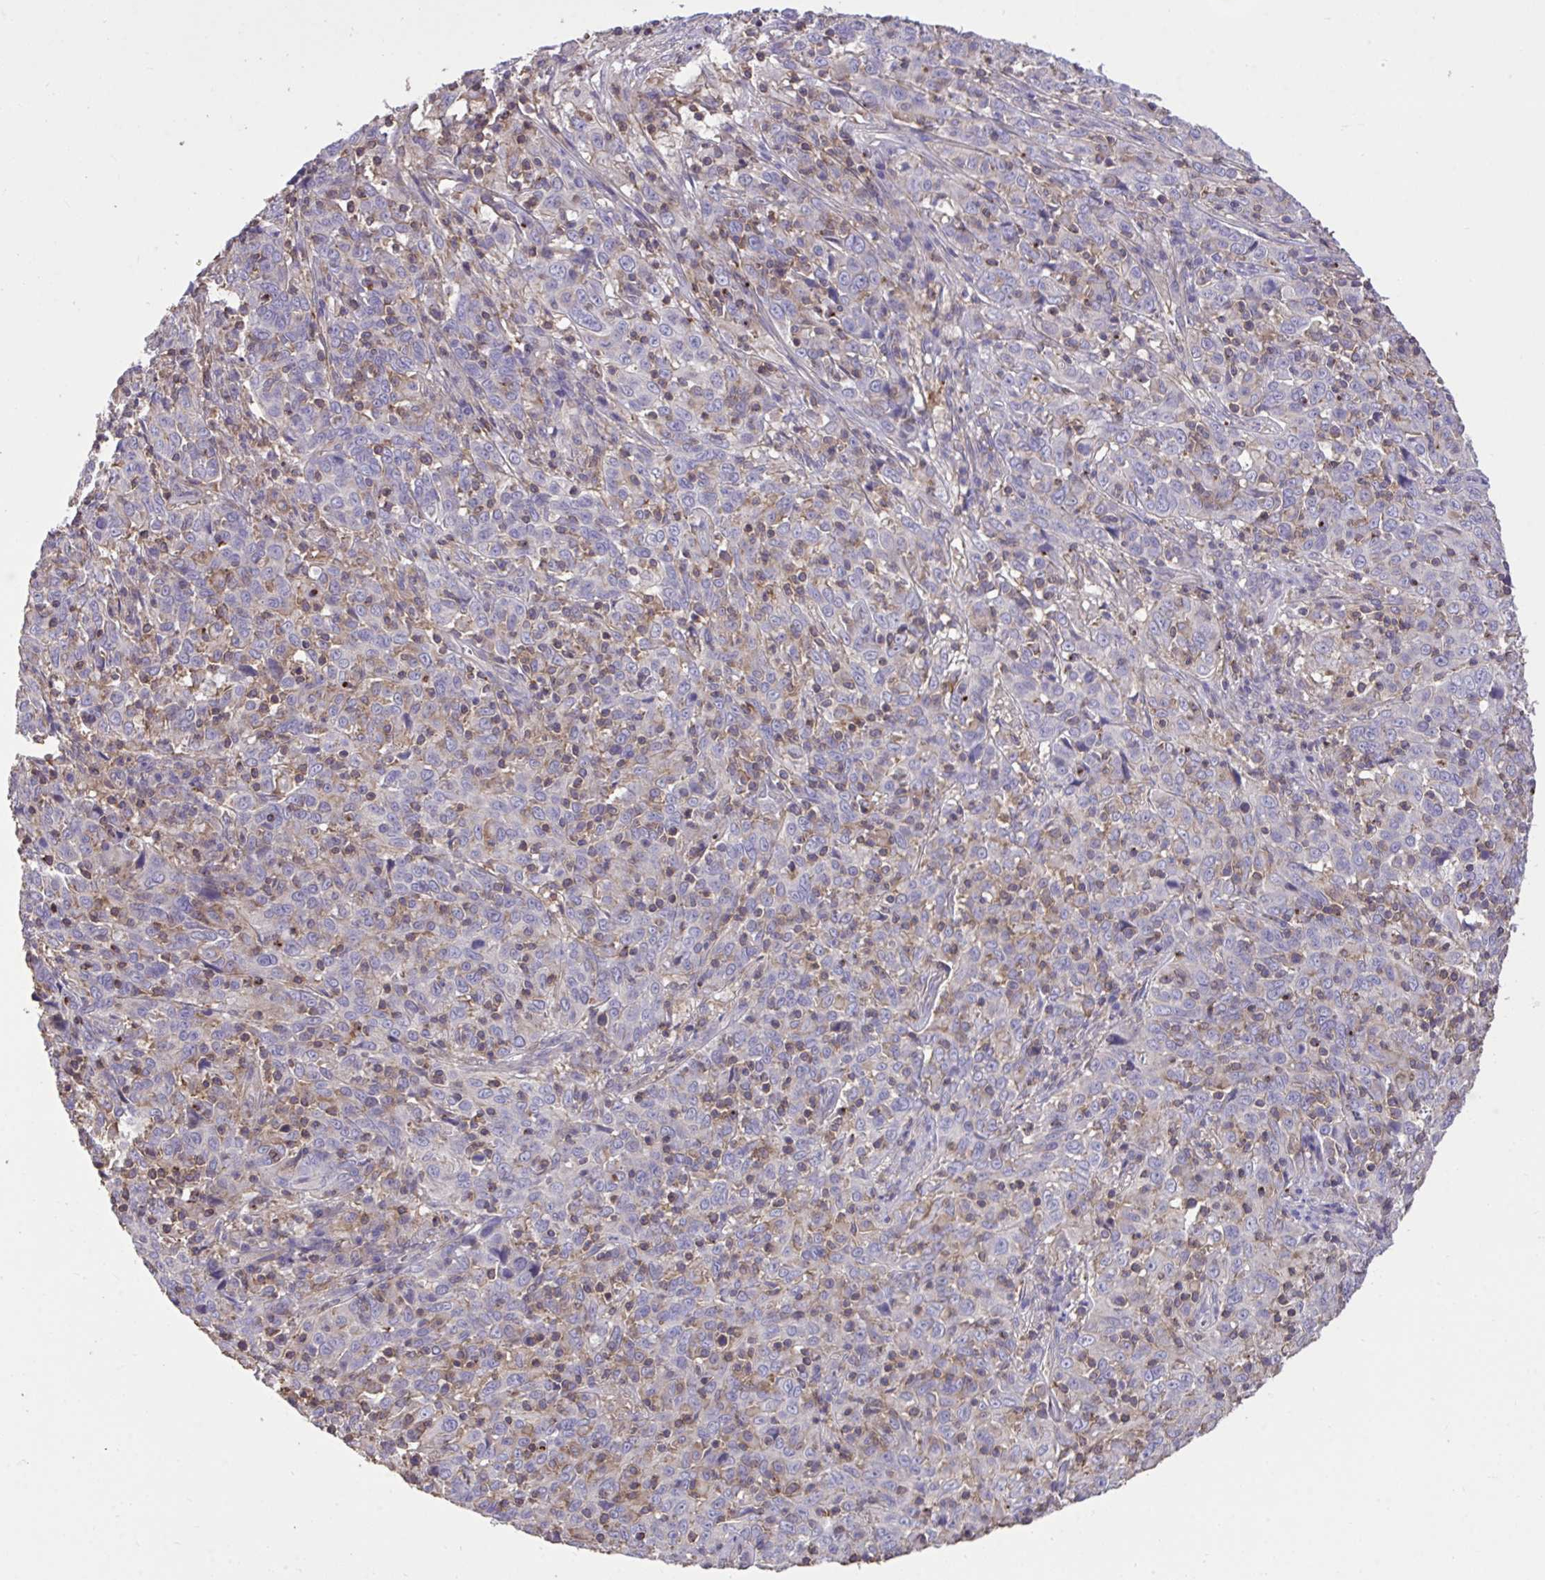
{"staining": {"intensity": "negative", "quantity": "none", "location": "none"}, "tissue": "cervical cancer", "cell_type": "Tumor cells", "image_type": "cancer", "snomed": [{"axis": "morphology", "description": "Squamous cell carcinoma, NOS"}, {"axis": "topography", "description": "Cervix"}], "caption": "The image exhibits no significant expression in tumor cells of cervical cancer.", "gene": "IGFL2", "patient": {"sex": "female", "age": 46}}